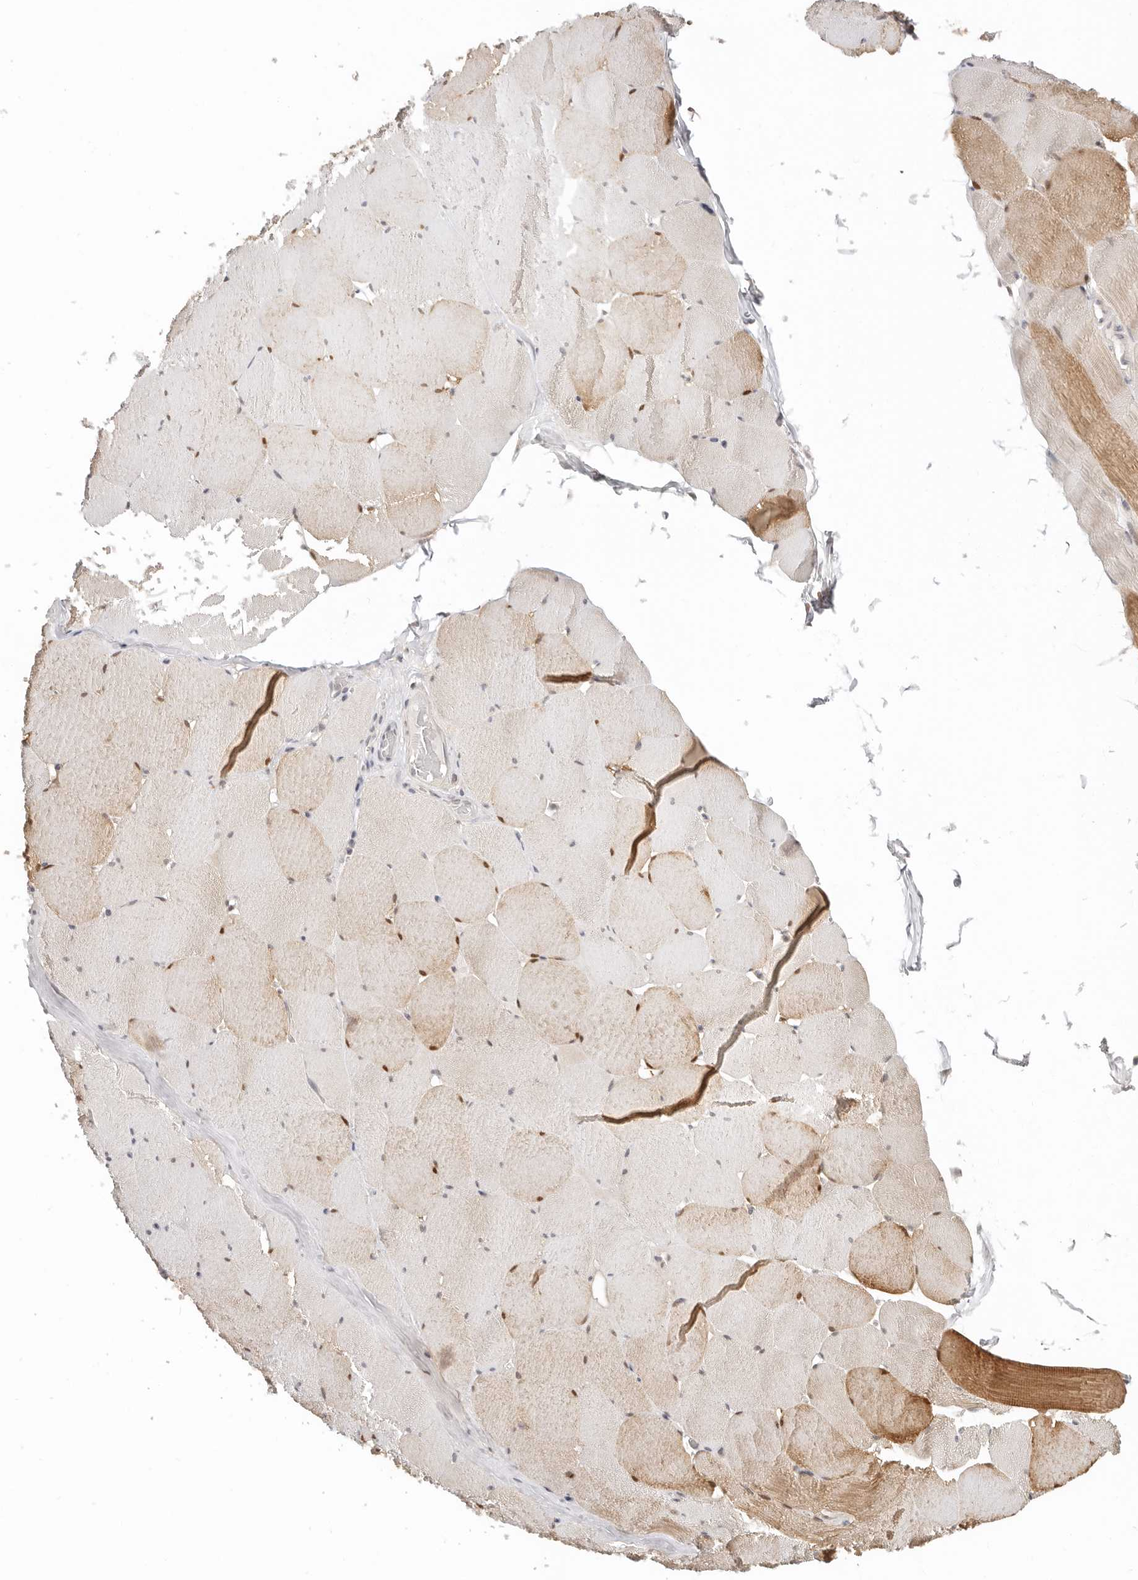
{"staining": {"intensity": "moderate", "quantity": "25%-75%", "location": "cytoplasmic/membranous"}, "tissue": "skeletal muscle", "cell_type": "Myocytes", "image_type": "normal", "snomed": [{"axis": "morphology", "description": "Normal tissue, NOS"}, {"axis": "topography", "description": "Skeletal muscle"}], "caption": "Unremarkable skeletal muscle displays moderate cytoplasmic/membranous expression in about 25%-75% of myocytes The protein of interest is shown in brown color, while the nuclei are stained blue..", "gene": "LARP7", "patient": {"sex": "male", "age": 62}}